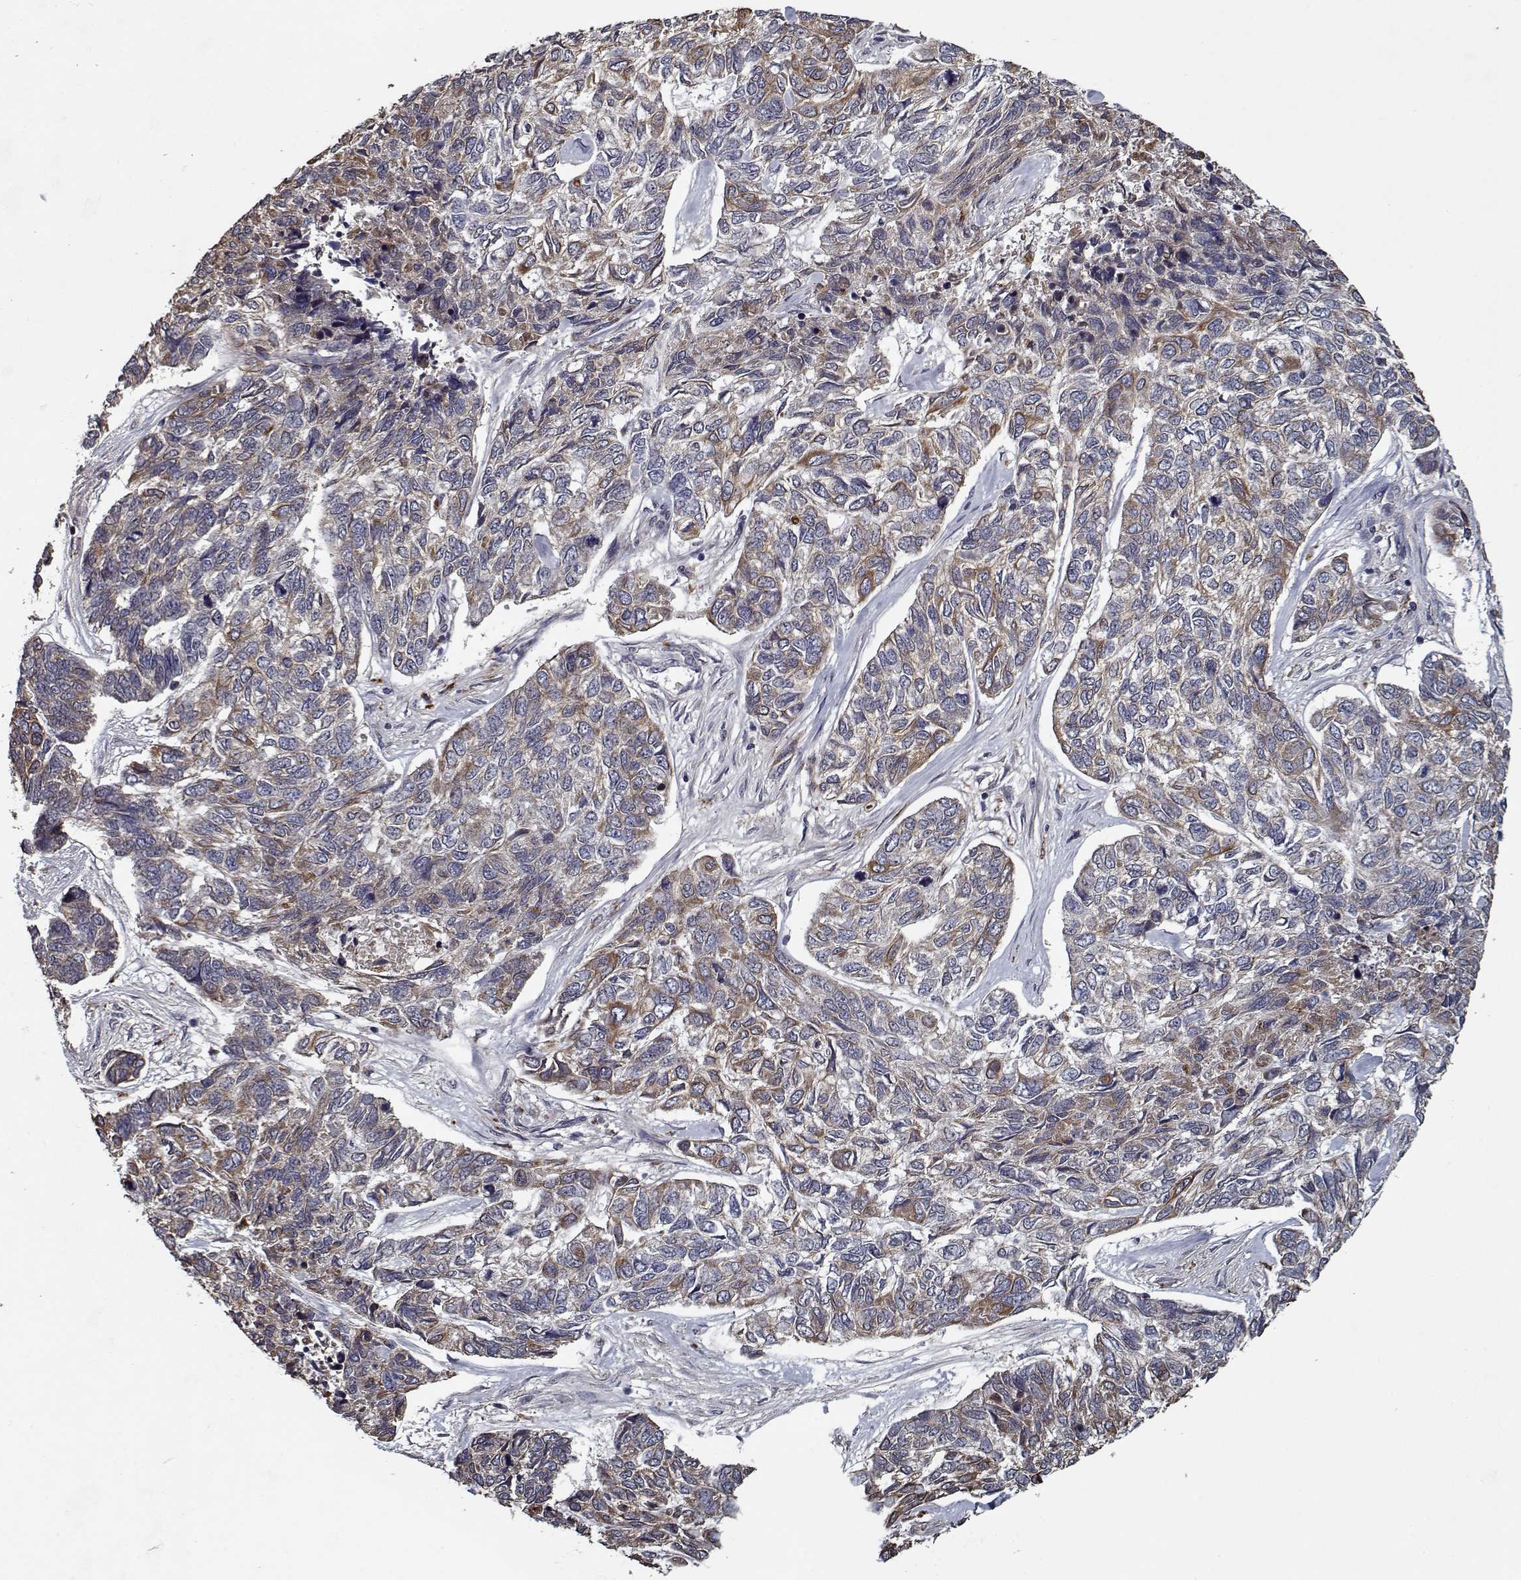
{"staining": {"intensity": "moderate", "quantity": "25%-75%", "location": "cytoplasmic/membranous"}, "tissue": "skin cancer", "cell_type": "Tumor cells", "image_type": "cancer", "snomed": [{"axis": "morphology", "description": "Basal cell carcinoma"}, {"axis": "topography", "description": "Skin"}], "caption": "Approximately 25%-75% of tumor cells in human basal cell carcinoma (skin) exhibit moderate cytoplasmic/membranous protein expression as visualized by brown immunohistochemical staining.", "gene": "NLK", "patient": {"sex": "female", "age": 65}}